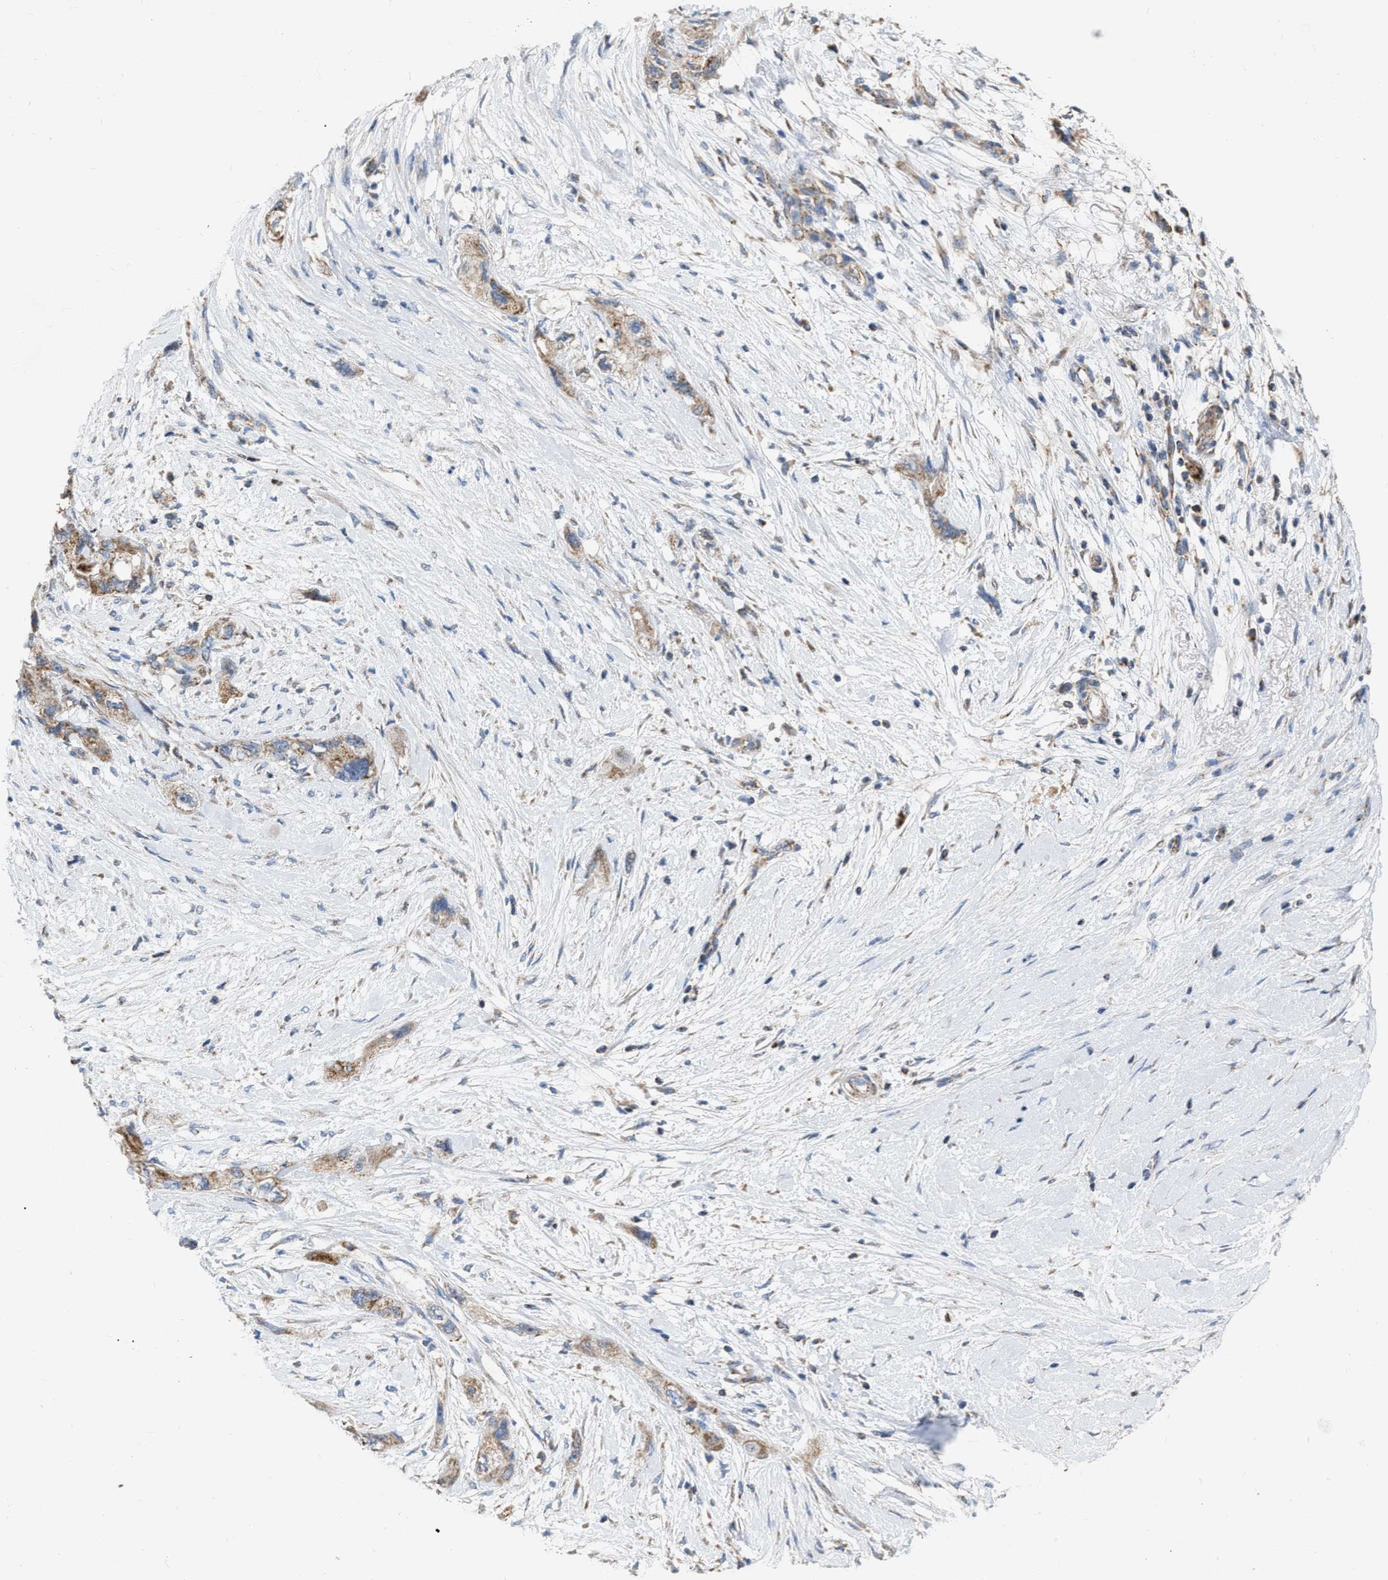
{"staining": {"intensity": "moderate", "quantity": ">75%", "location": "cytoplasmic/membranous"}, "tissue": "pancreatic cancer", "cell_type": "Tumor cells", "image_type": "cancer", "snomed": [{"axis": "morphology", "description": "Adenocarcinoma, NOS"}, {"axis": "topography", "description": "Pancreas"}], "caption": "The immunohistochemical stain shows moderate cytoplasmic/membranous expression in tumor cells of pancreatic adenocarcinoma tissue. The protein is stained brown, and the nuclei are stained in blue (DAB (3,3'-diaminobenzidine) IHC with brightfield microscopy, high magnification).", "gene": "DDX56", "patient": {"sex": "female", "age": 73}}